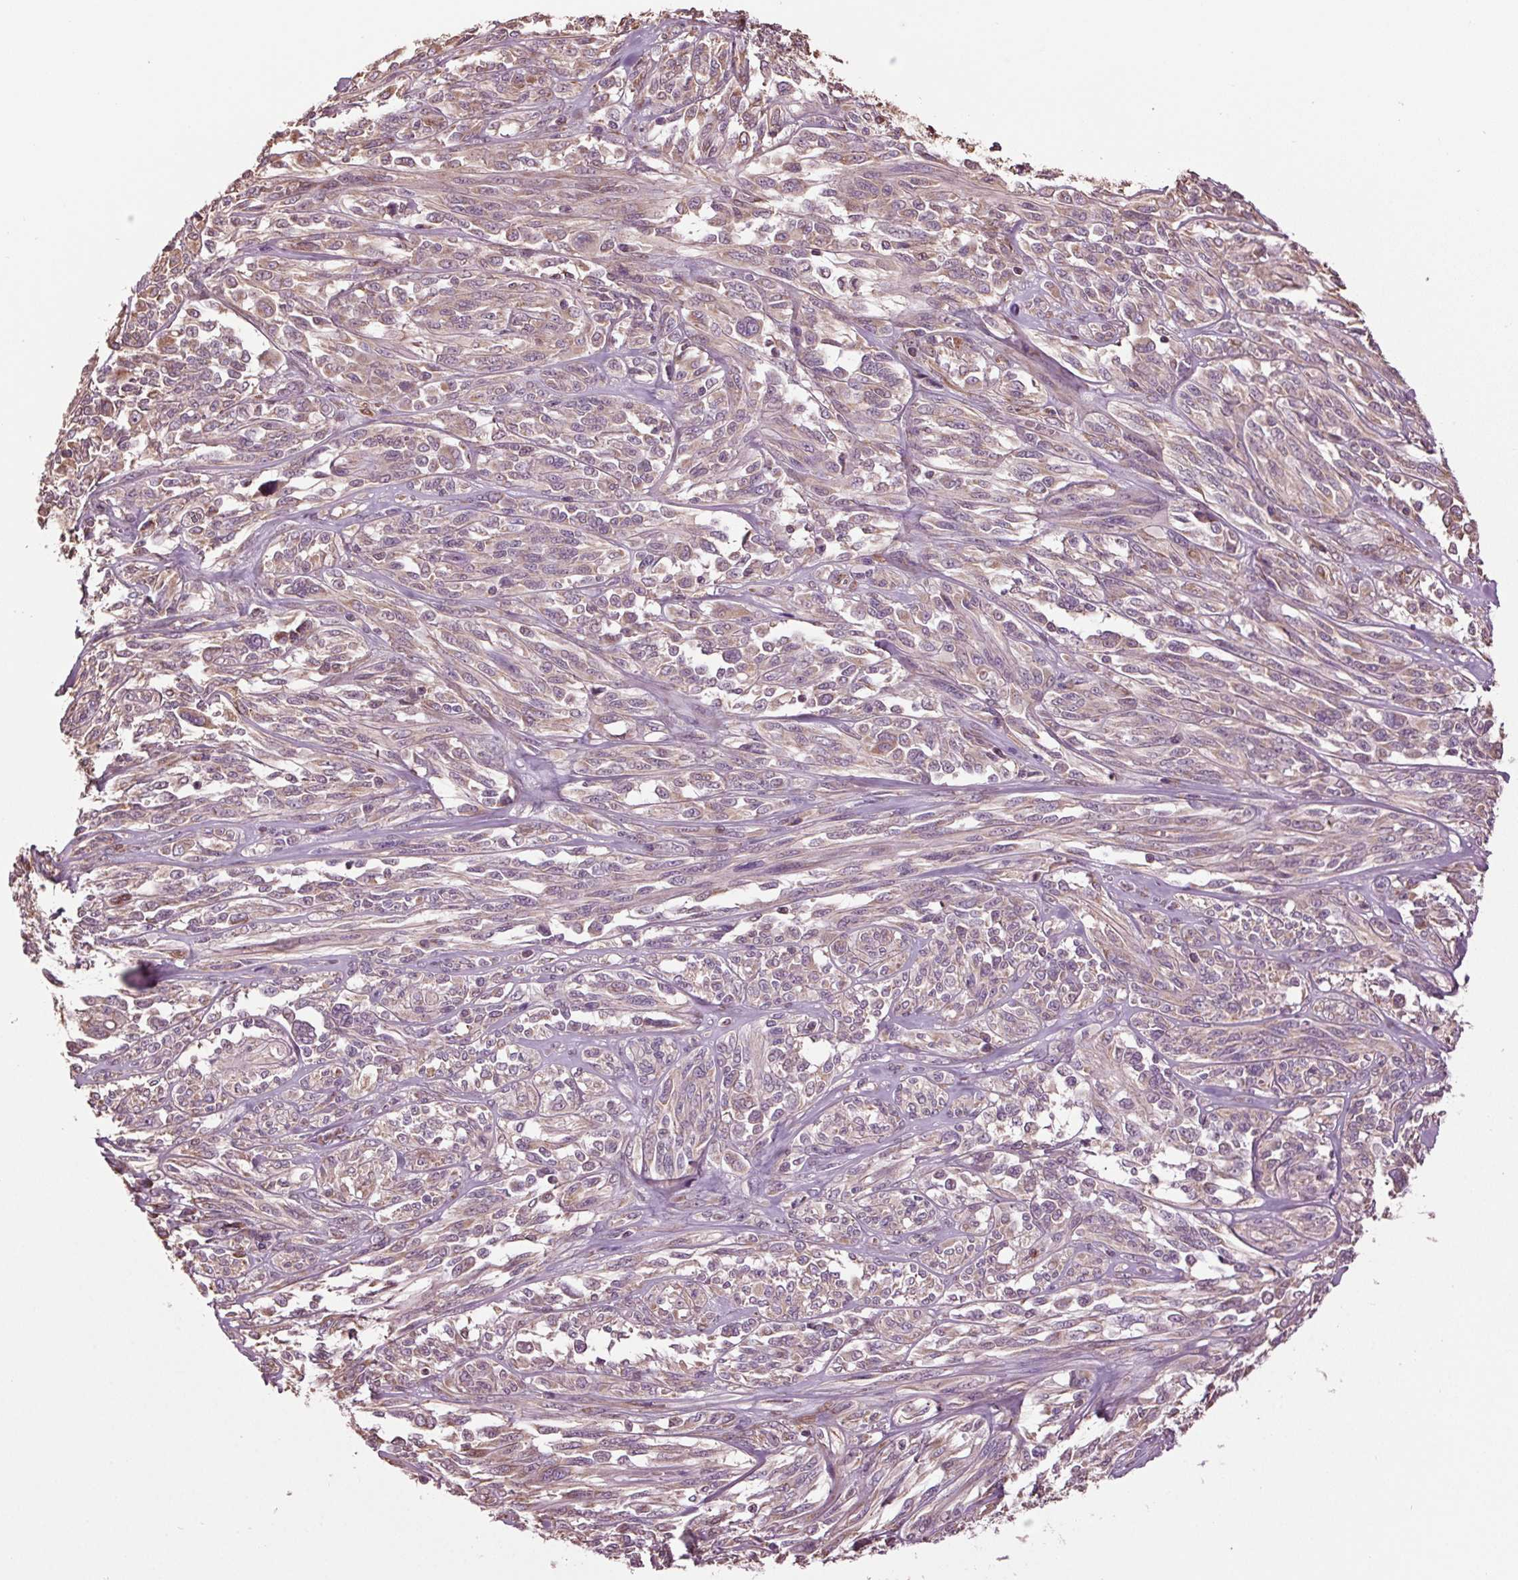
{"staining": {"intensity": "weak", "quantity": "25%-75%", "location": "cytoplasmic/membranous"}, "tissue": "melanoma", "cell_type": "Tumor cells", "image_type": "cancer", "snomed": [{"axis": "morphology", "description": "Malignant melanoma, NOS"}, {"axis": "topography", "description": "Skin"}], "caption": "A brown stain shows weak cytoplasmic/membranous expression of a protein in melanoma tumor cells.", "gene": "RNPEP", "patient": {"sex": "female", "age": 91}}